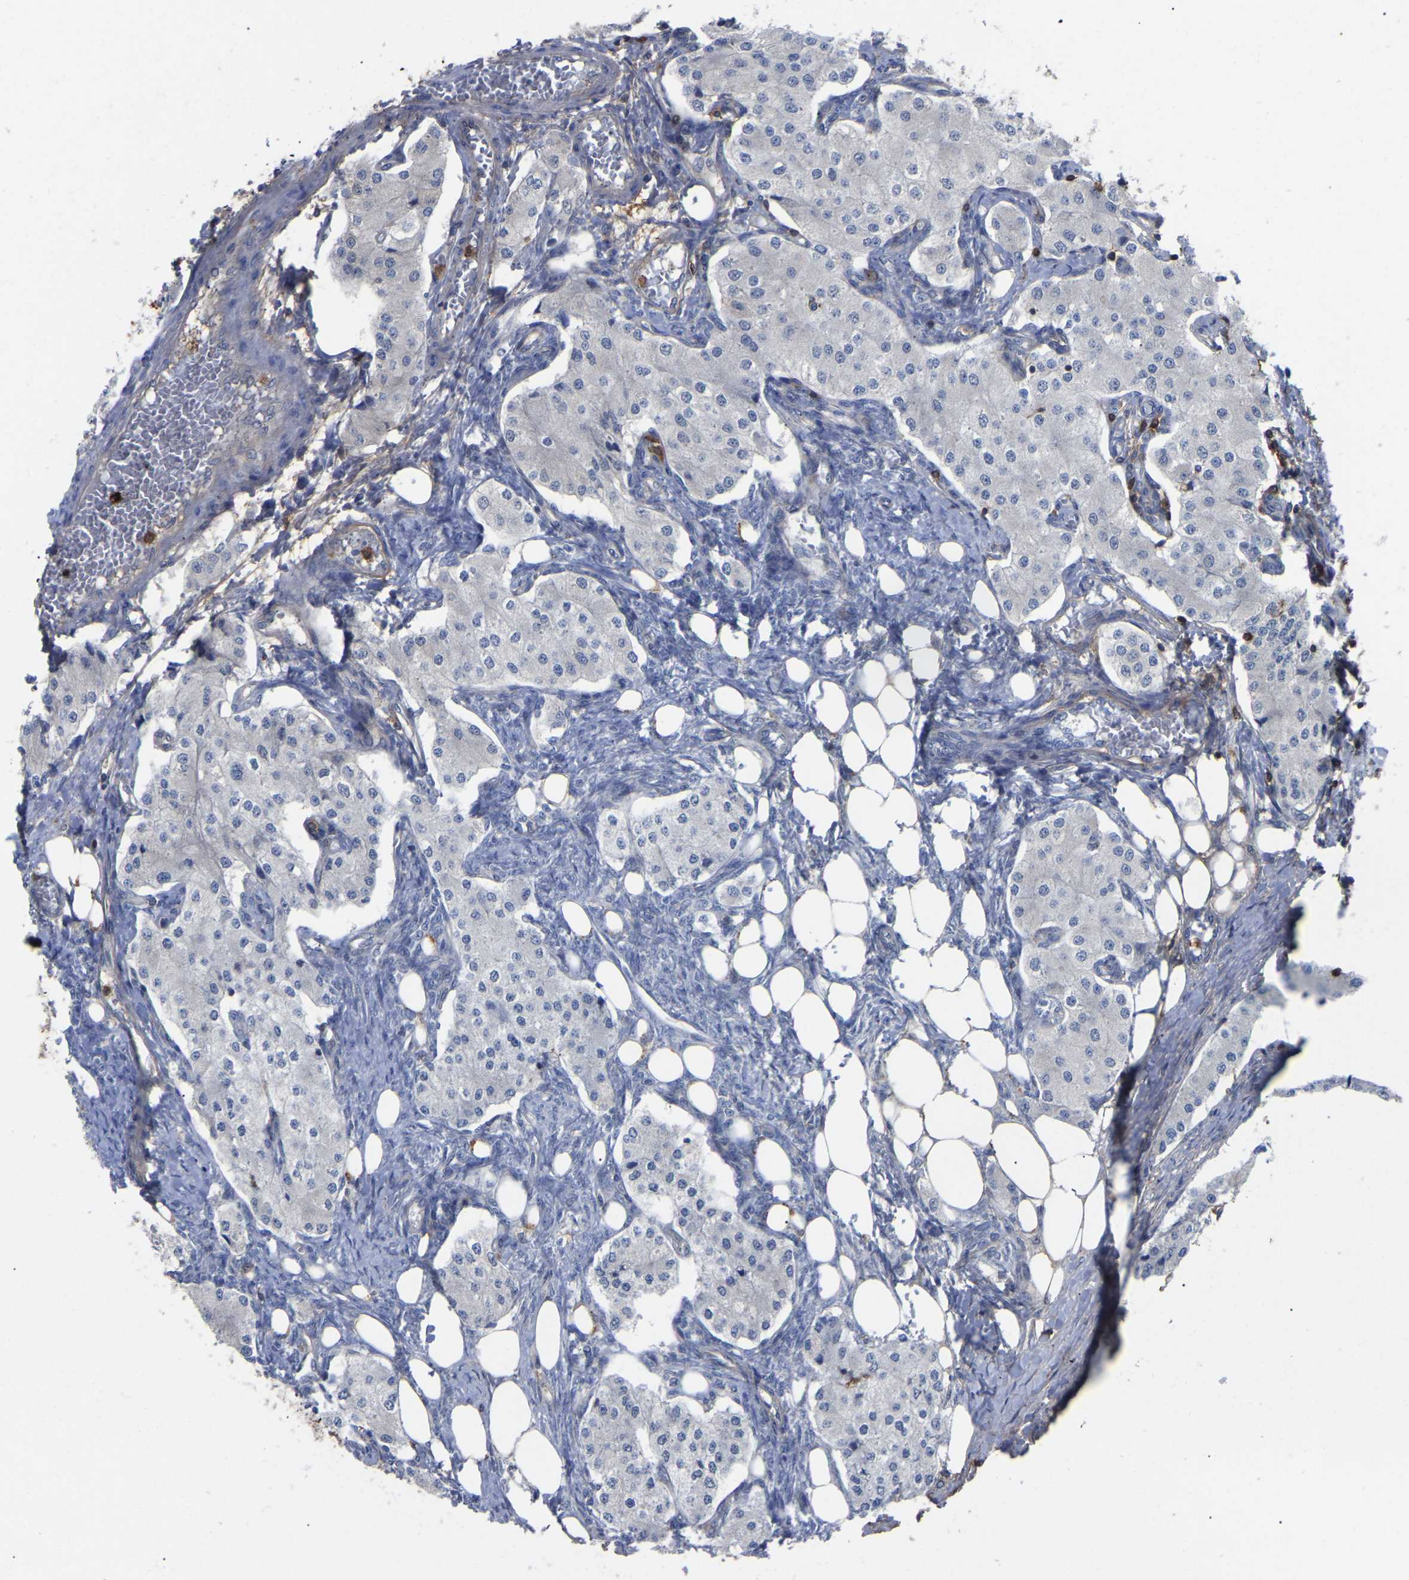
{"staining": {"intensity": "negative", "quantity": "none", "location": "none"}, "tissue": "carcinoid", "cell_type": "Tumor cells", "image_type": "cancer", "snomed": [{"axis": "morphology", "description": "Carcinoid, malignant, NOS"}, {"axis": "topography", "description": "Colon"}], "caption": "The IHC photomicrograph has no significant positivity in tumor cells of carcinoid tissue.", "gene": "CIT", "patient": {"sex": "female", "age": 52}}